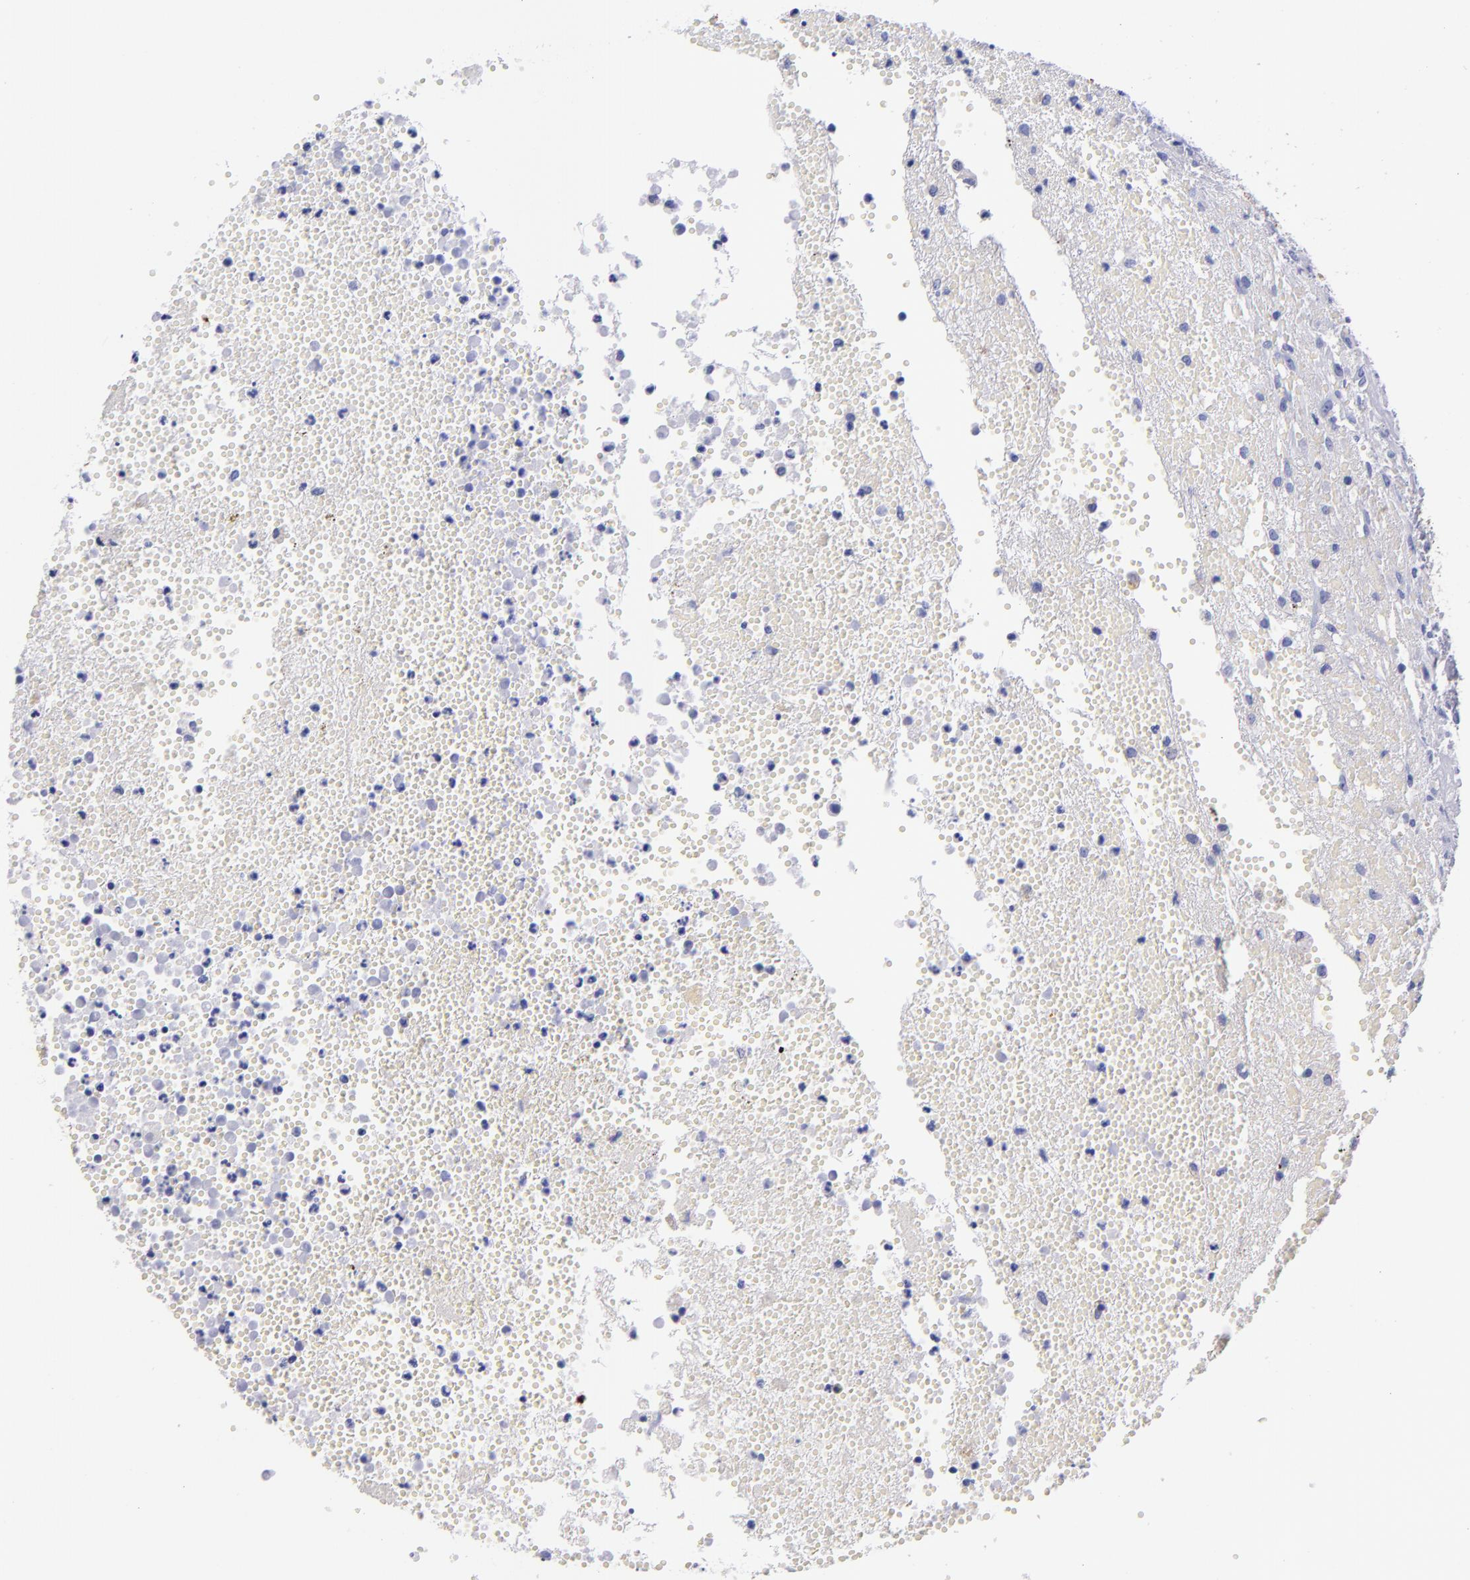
{"staining": {"intensity": "negative", "quantity": "none", "location": "none"}, "tissue": "glioma", "cell_type": "Tumor cells", "image_type": "cancer", "snomed": [{"axis": "morphology", "description": "Glioma, malignant, High grade"}, {"axis": "topography", "description": "Brain"}], "caption": "Protein analysis of glioma shows no significant staining in tumor cells. Brightfield microscopy of IHC stained with DAB (brown) and hematoxylin (blue), captured at high magnification.", "gene": "SV2A", "patient": {"sex": "male", "age": 66}}